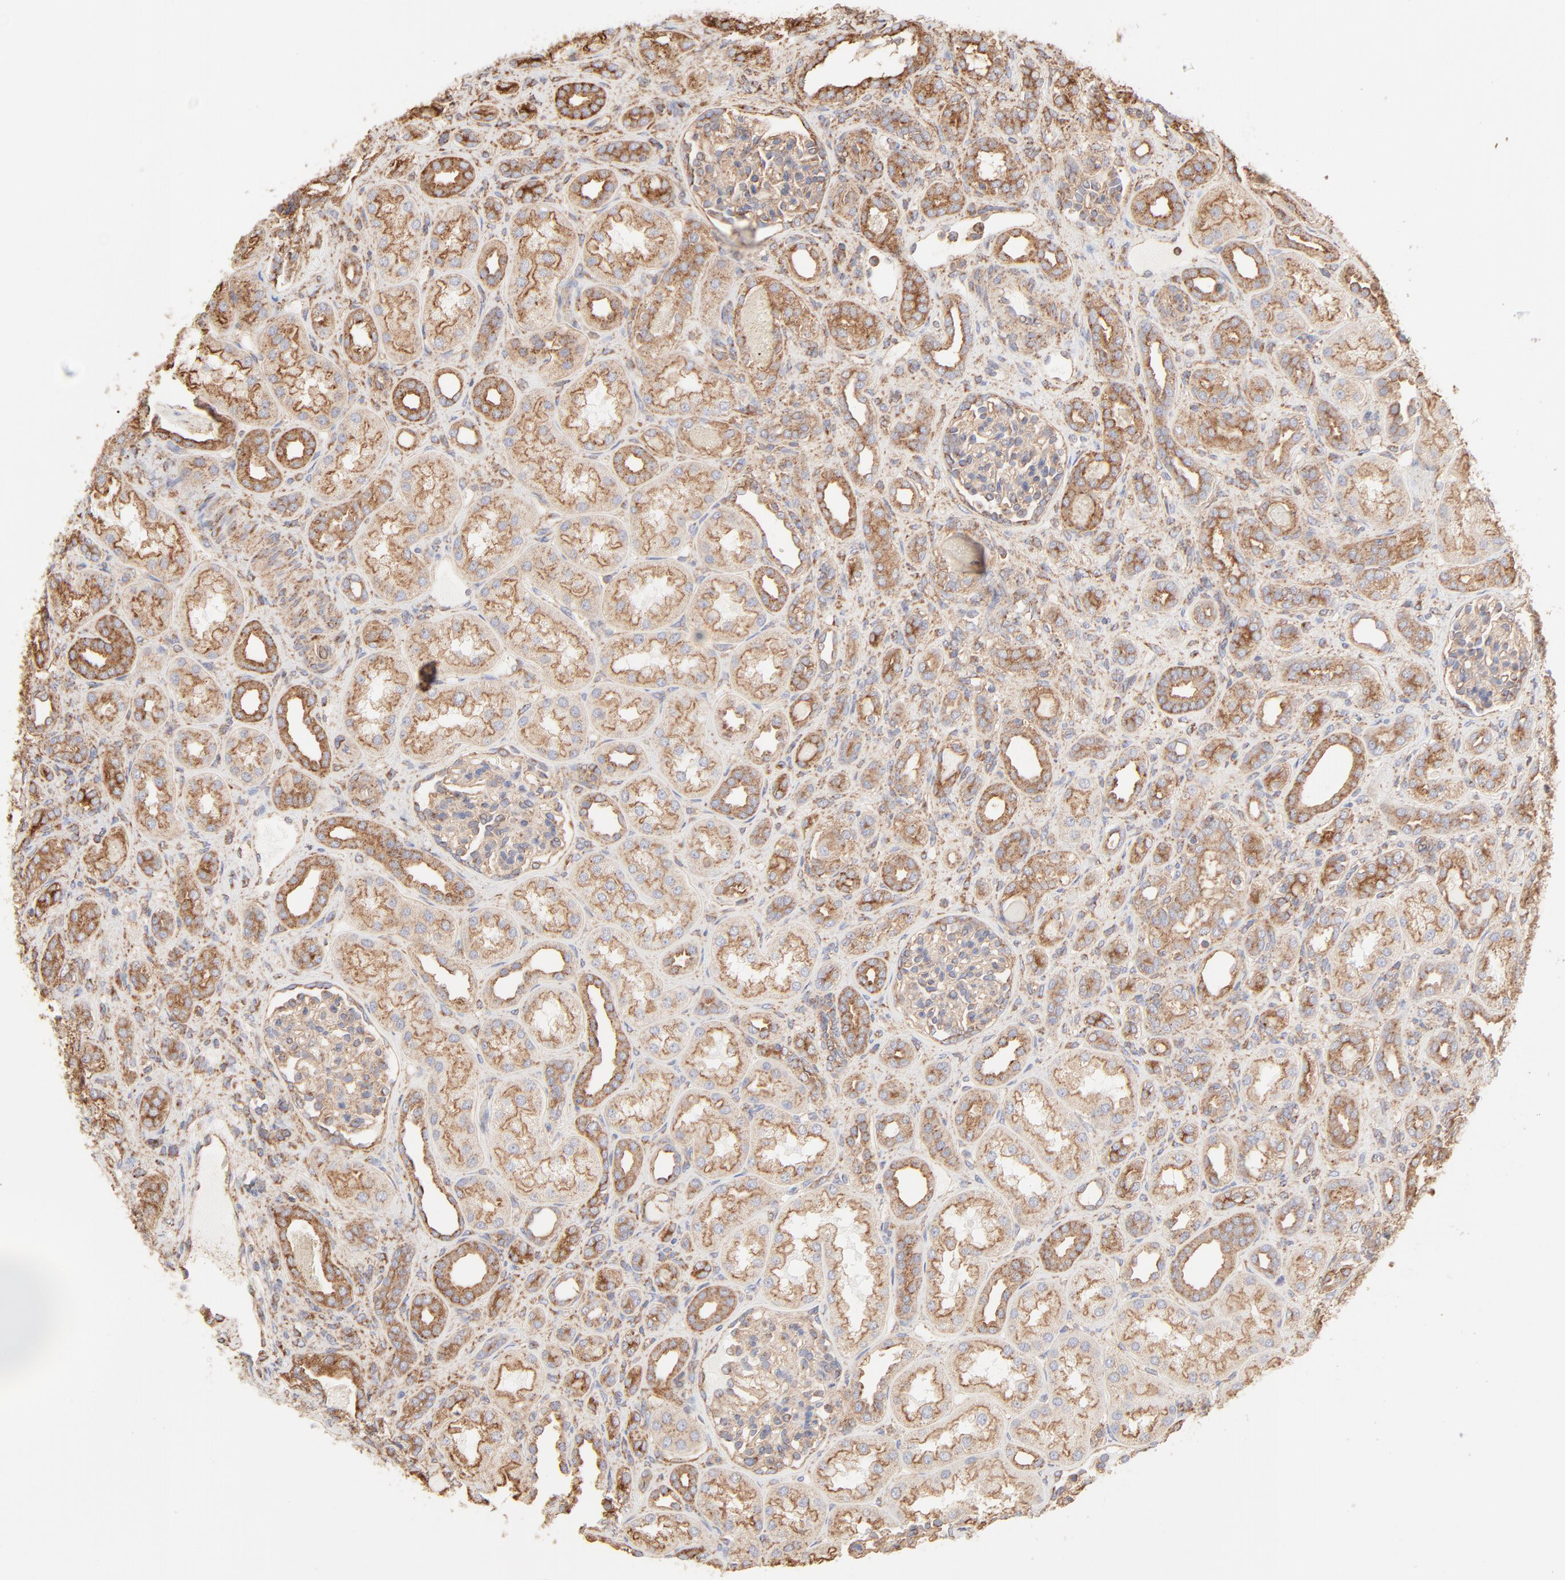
{"staining": {"intensity": "weak", "quantity": ">75%", "location": "cytoplasmic/membranous"}, "tissue": "kidney", "cell_type": "Cells in glomeruli", "image_type": "normal", "snomed": [{"axis": "morphology", "description": "Normal tissue, NOS"}, {"axis": "topography", "description": "Kidney"}], "caption": "Immunohistochemistry (IHC) of unremarkable kidney displays low levels of weak cytoplasmic/membranous positivity in approximately >75% of cells in glomeruli. (Stains: DAB (3,3'-diaminobenzidine) in brown, nuclei in blue, Microscopy: brightfield microscopy at high magnification).", "gene": "CLTB", "patient": {"sex": "male", "age": 7}}